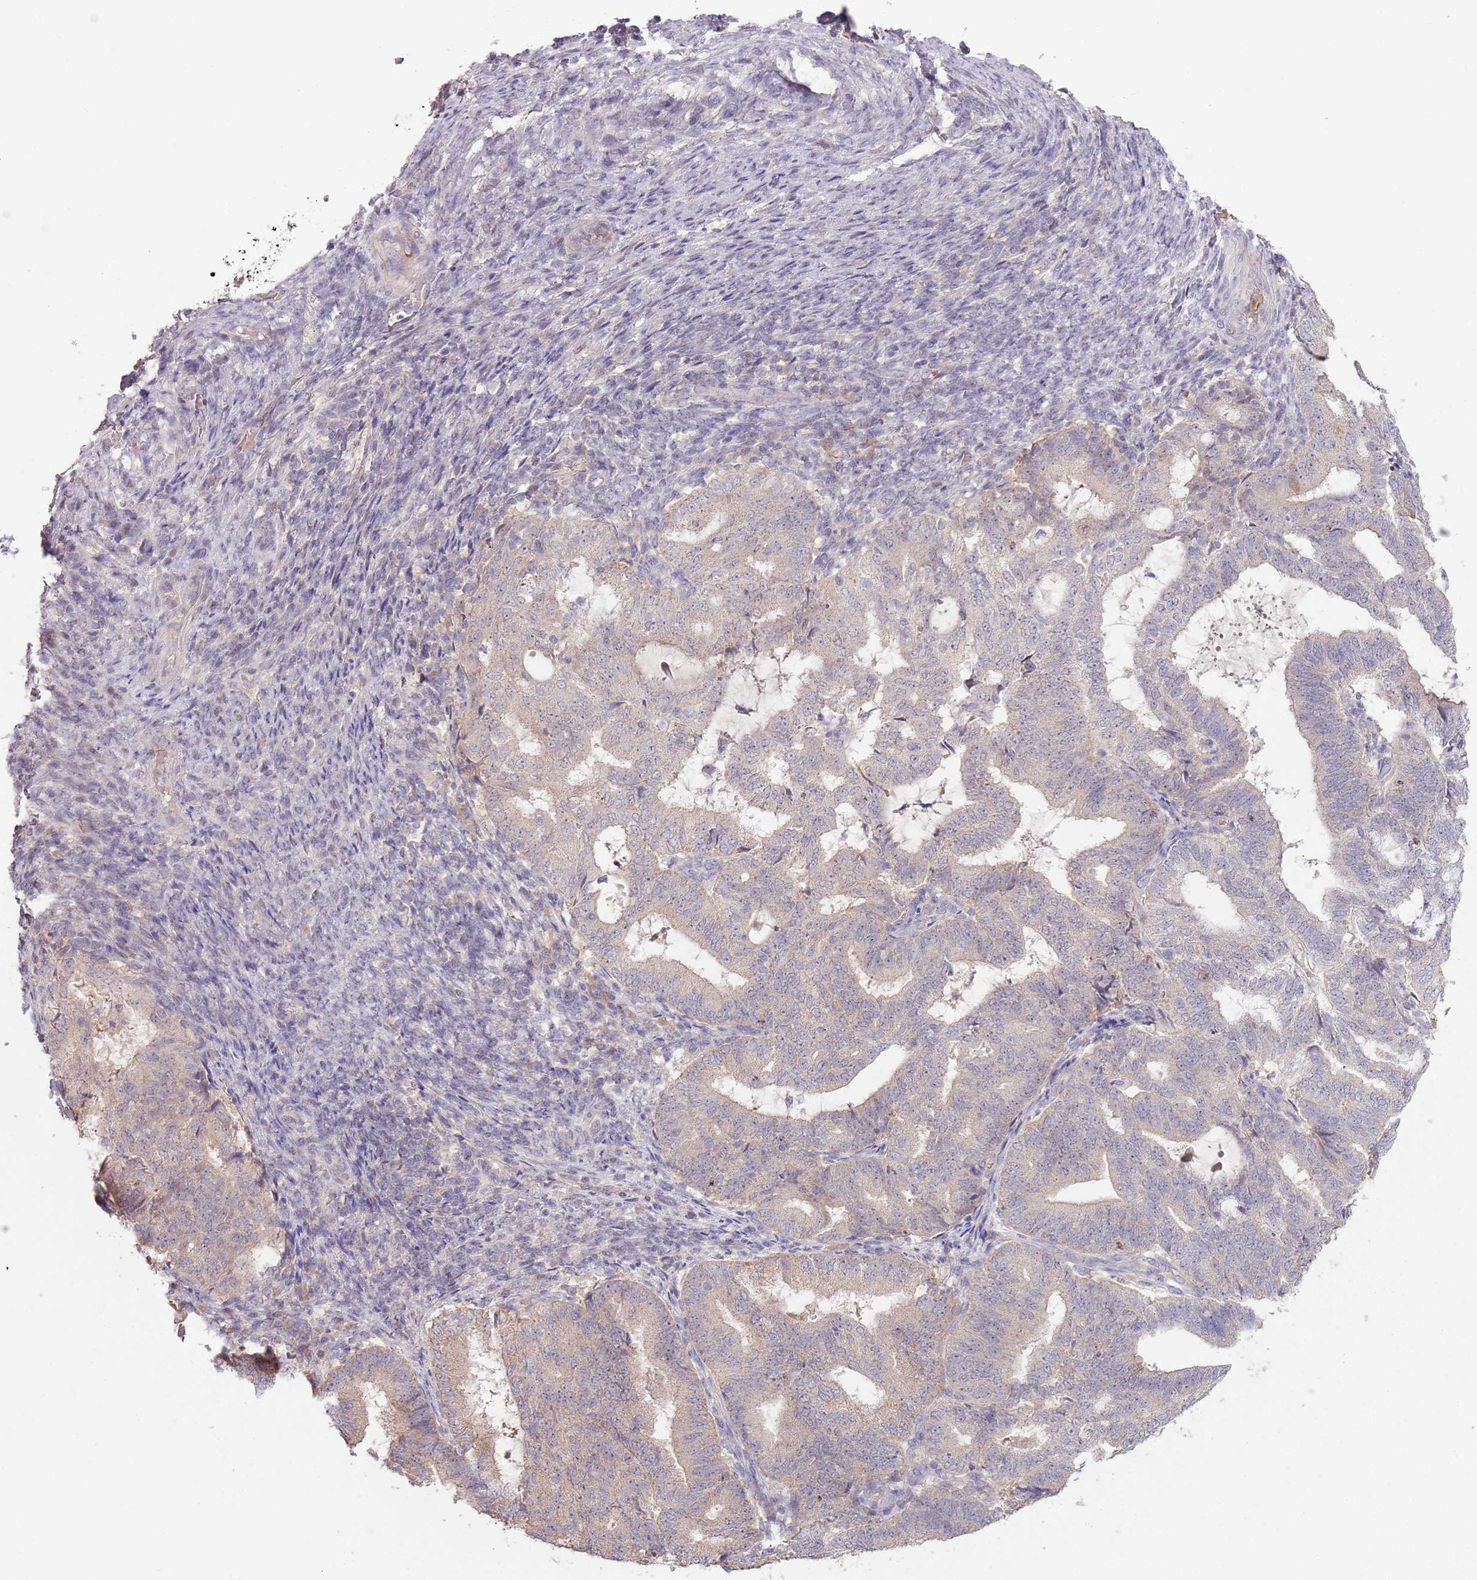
{"staining": {"intensity": "negative", "quantity": "none", "location": "none"}, "tissue": "endometrial cancer", "cell_type": "Tumor cells", "image_type": "cancer", "snomed": [{"axis": "morphology", "description": "Adenocarcinoma, NOS"}, {"axis": "topography", "description": "Endometrium"}], "caption": "Tumor cells show no significant protein staining in endometrial cancer. (DAB (3,3'-diaminobenzidine) IHC visualized using brightfield microscopy, high magnification).", "gene": "TEKT4", "patient": {"sex": "female", "age": 70}}